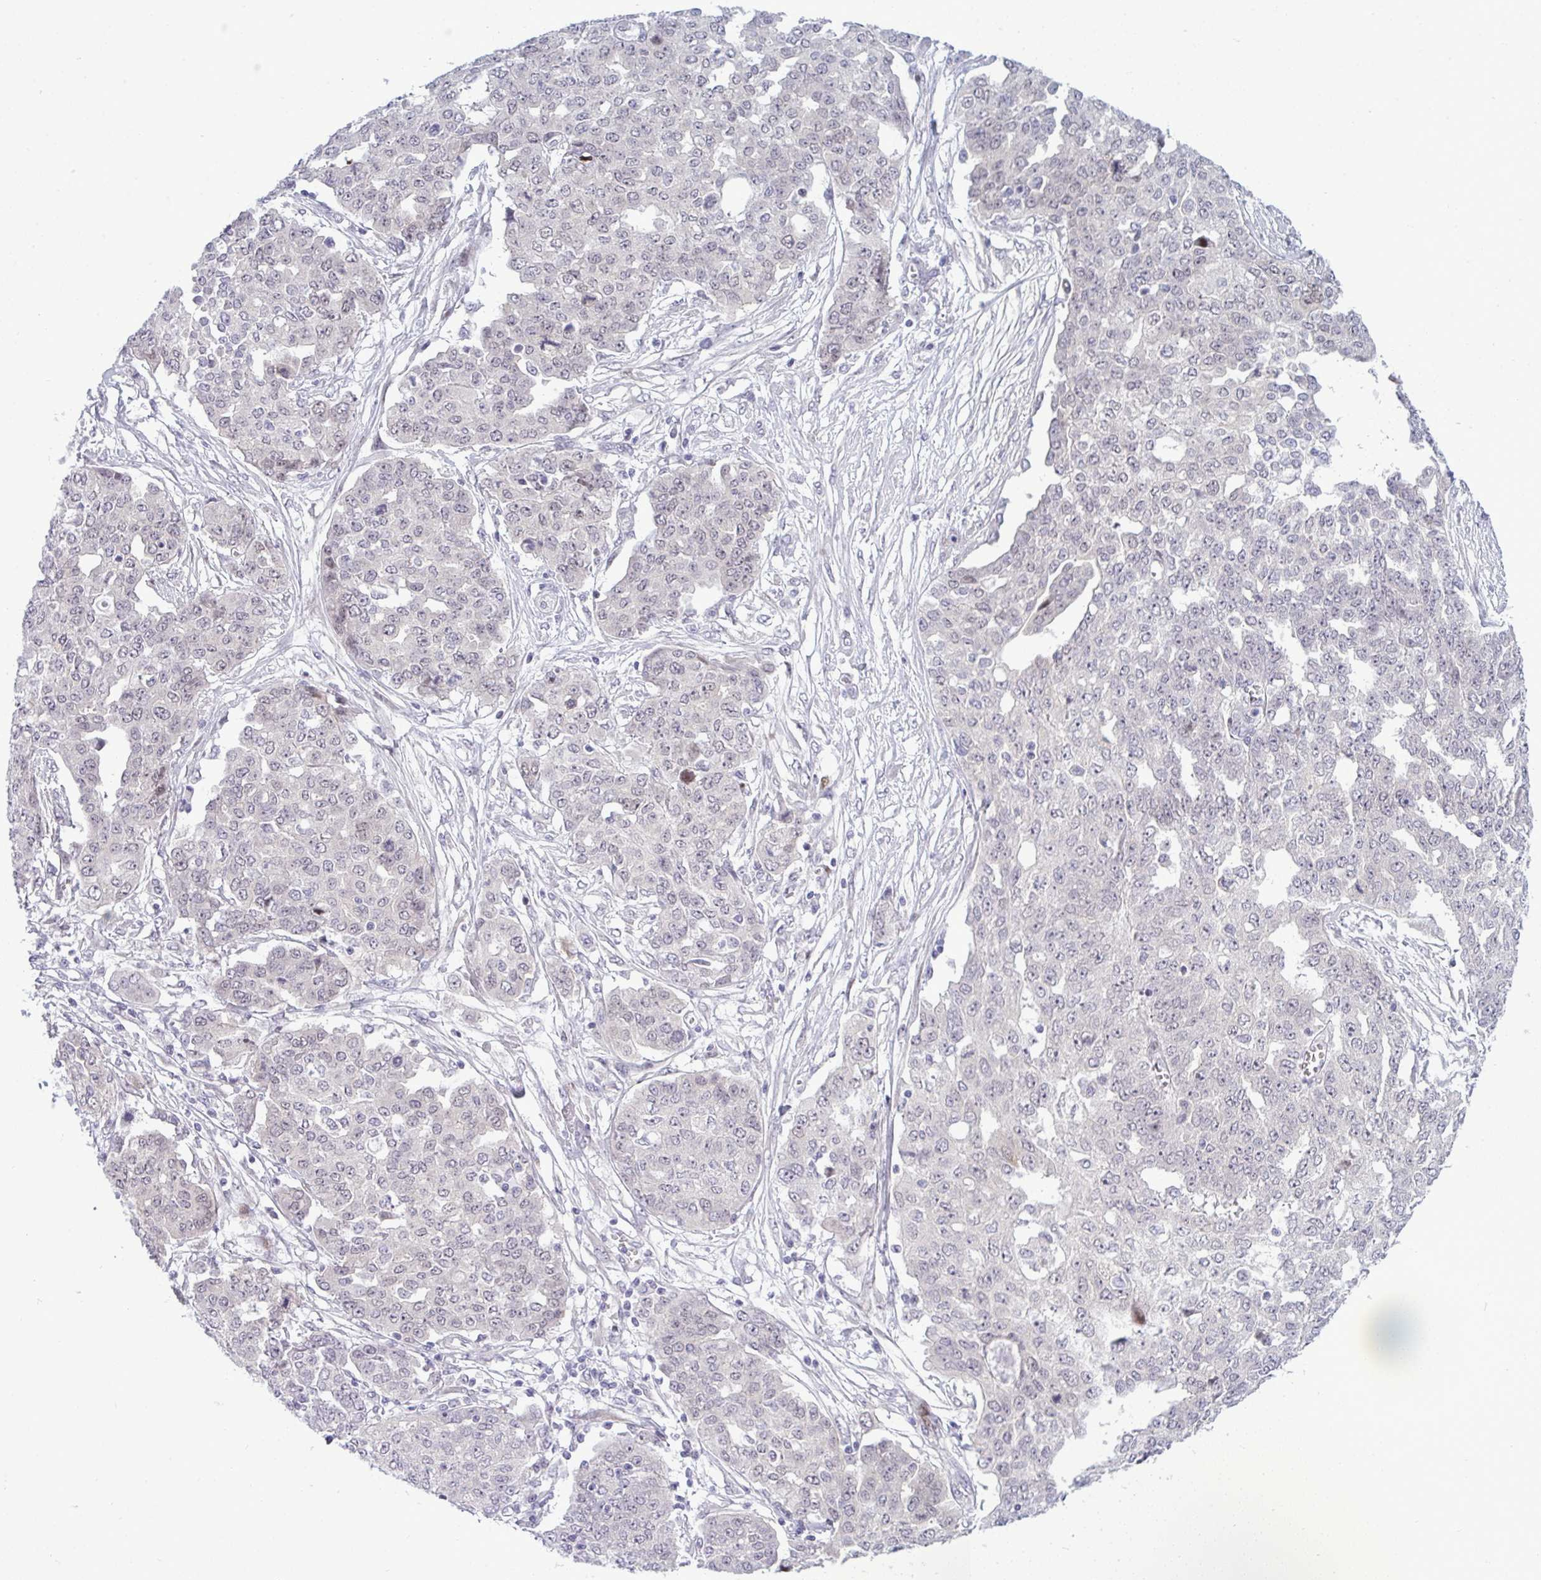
{"staining": {"intensity": "weak", "quantity": "<25%", "location": "nuclear"}, "tissue": "ovarian cancer", "cell_type": "Tumor cells", "image_type": "cancer", "snomed": [{"axis": "morphology", "description": "Cystadenocarcinoma, serous, NOS"}, {"axis": "topography", "description": "Soft tissue"}, {"axis": "topography", "description": "Ovary"}], "caption": "Tumor cells are negative for protein expression in human ovarian cancer.", "gene": "TAB1", "patient": {"sex": "female", "age": 57}}